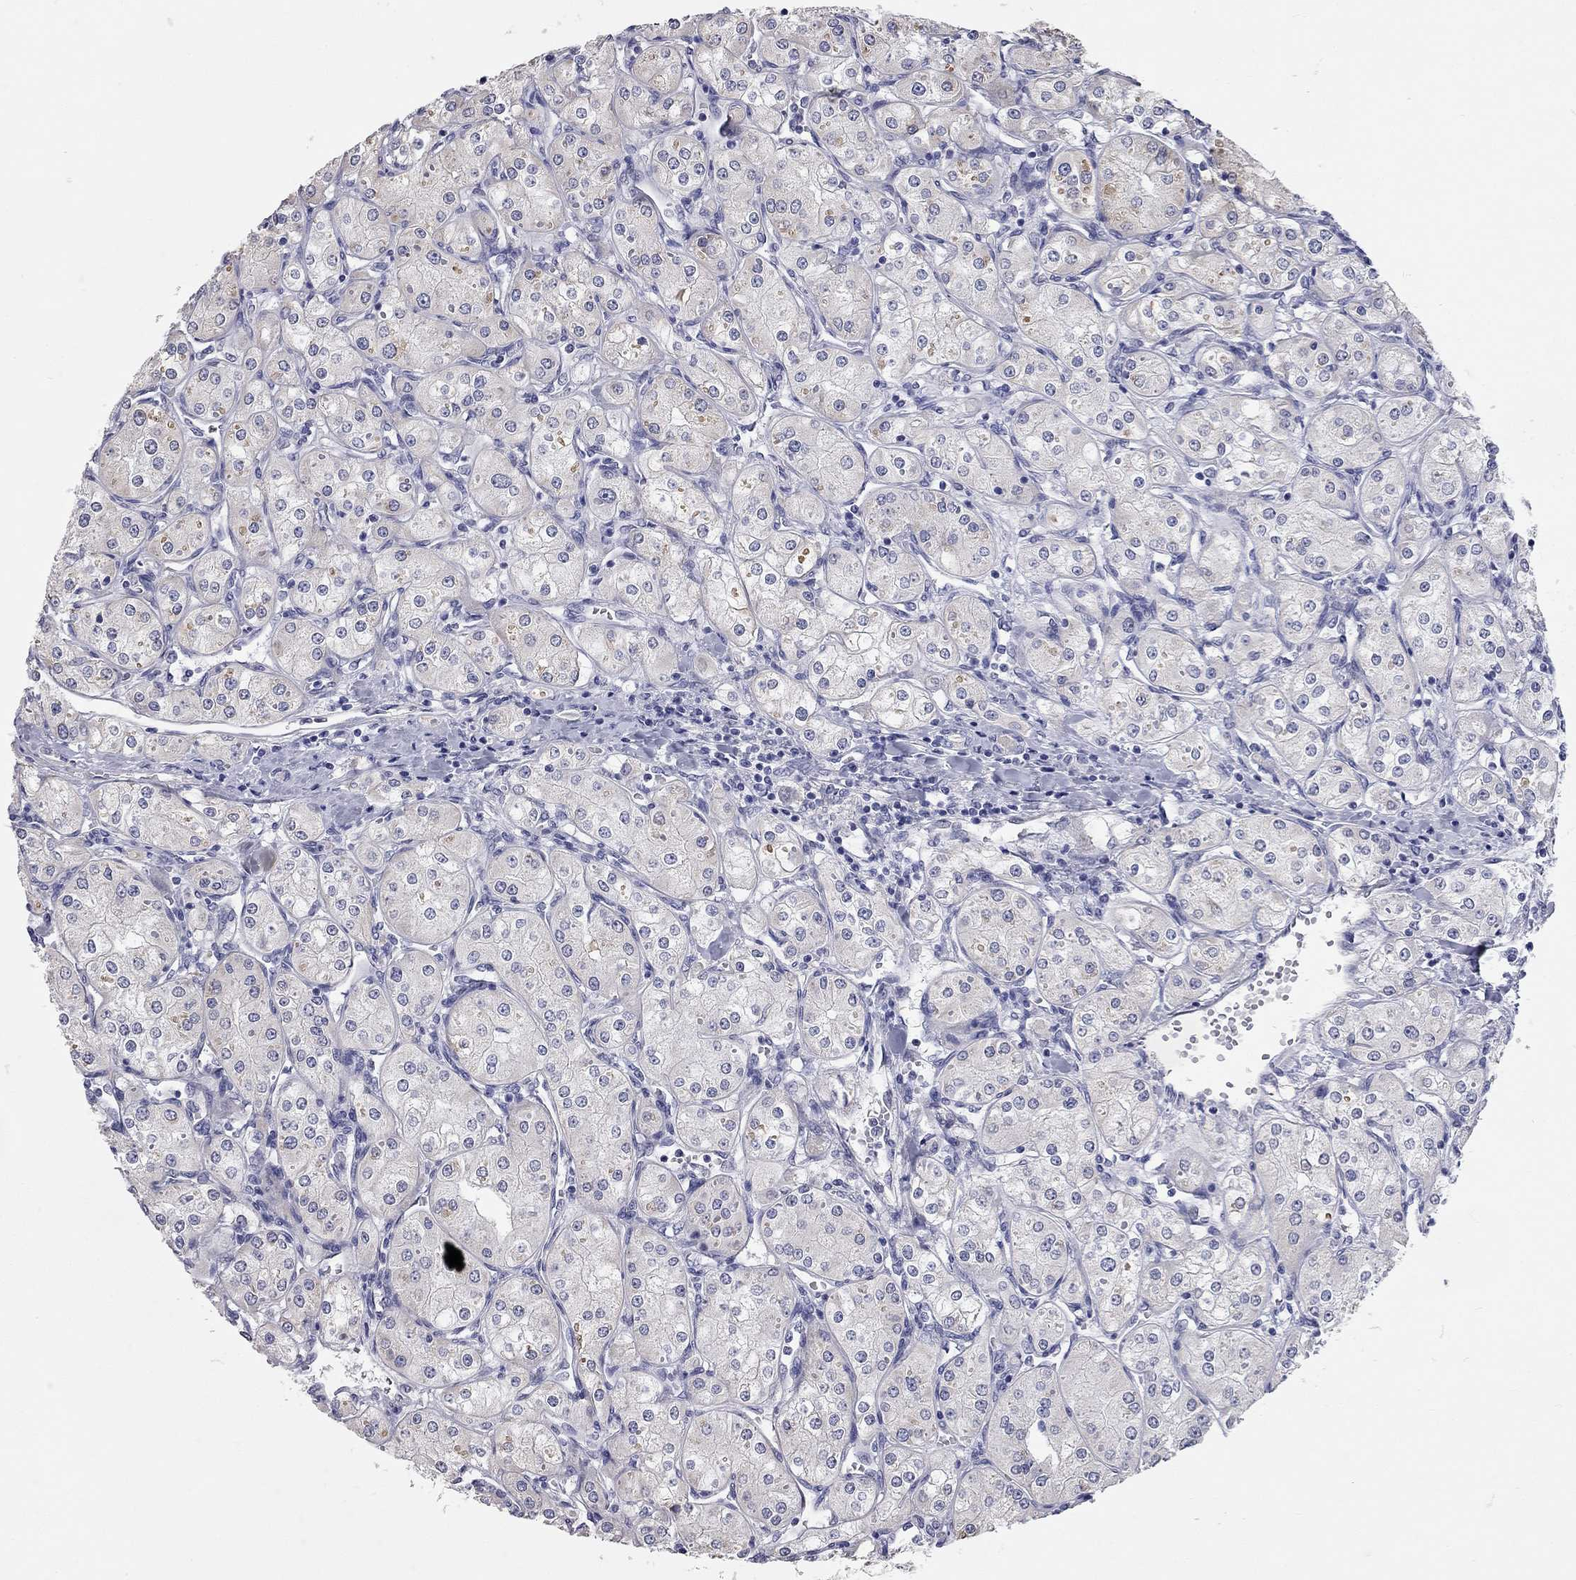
{"staining": {"intensity": "negative", "quantity": "none", "location": "none"}, "tissue": "renal cancer", "cell_type": "Tumor cells", "image_type": "cancer", "snomed": [{"axis": "morphology", "description": "Adenocarcinoma, NOS"}, {"axis": "topography", "description": "Kidney"}], "caption": "This is an immunohistochemistry (IHC) micrograph of human renal cancer. There is no staining in tumor cells.", "gene": "XAGE2", "patient": {"sex": "male", "age": 77}}